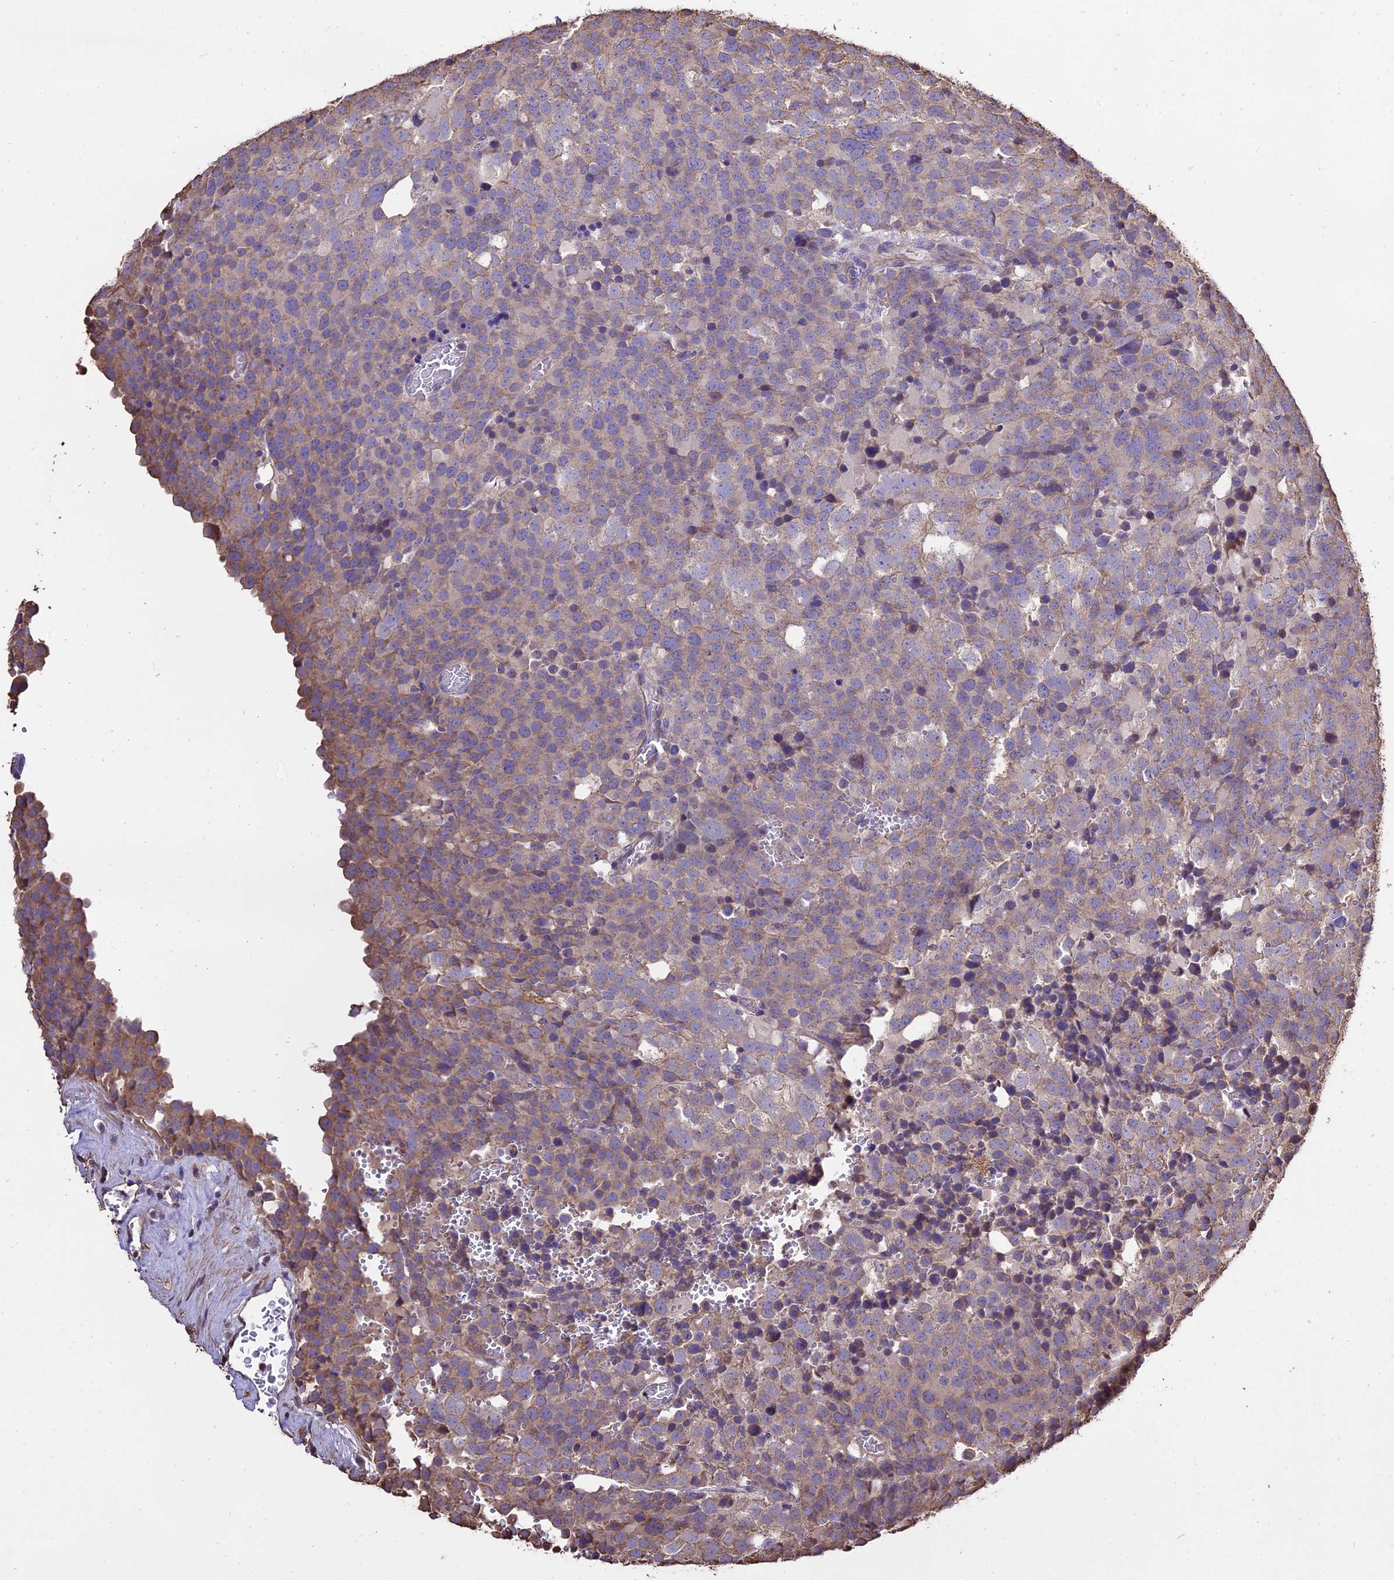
{"staining": {"intensity": "weak", "quantity": "25%-75%", "location": "cytoplasmic/membranous"}, "tissue": "testis cancer", "cell_type": "Tumor cells", "image_type": "cancer", "snomed": [{"axis": "morphology", "description": "Seminoma, NOS"}, {"axis": "topography", "description": "Testis"}], "caption": "Testis seminoma stained with immunohistochemistry demonstrates weak cytoplasmic/membranous staining in approximately 25%-75% of tumor cells.", "gene": "PGPEP1L", "patient": {"sex": "male", "age": 71}}